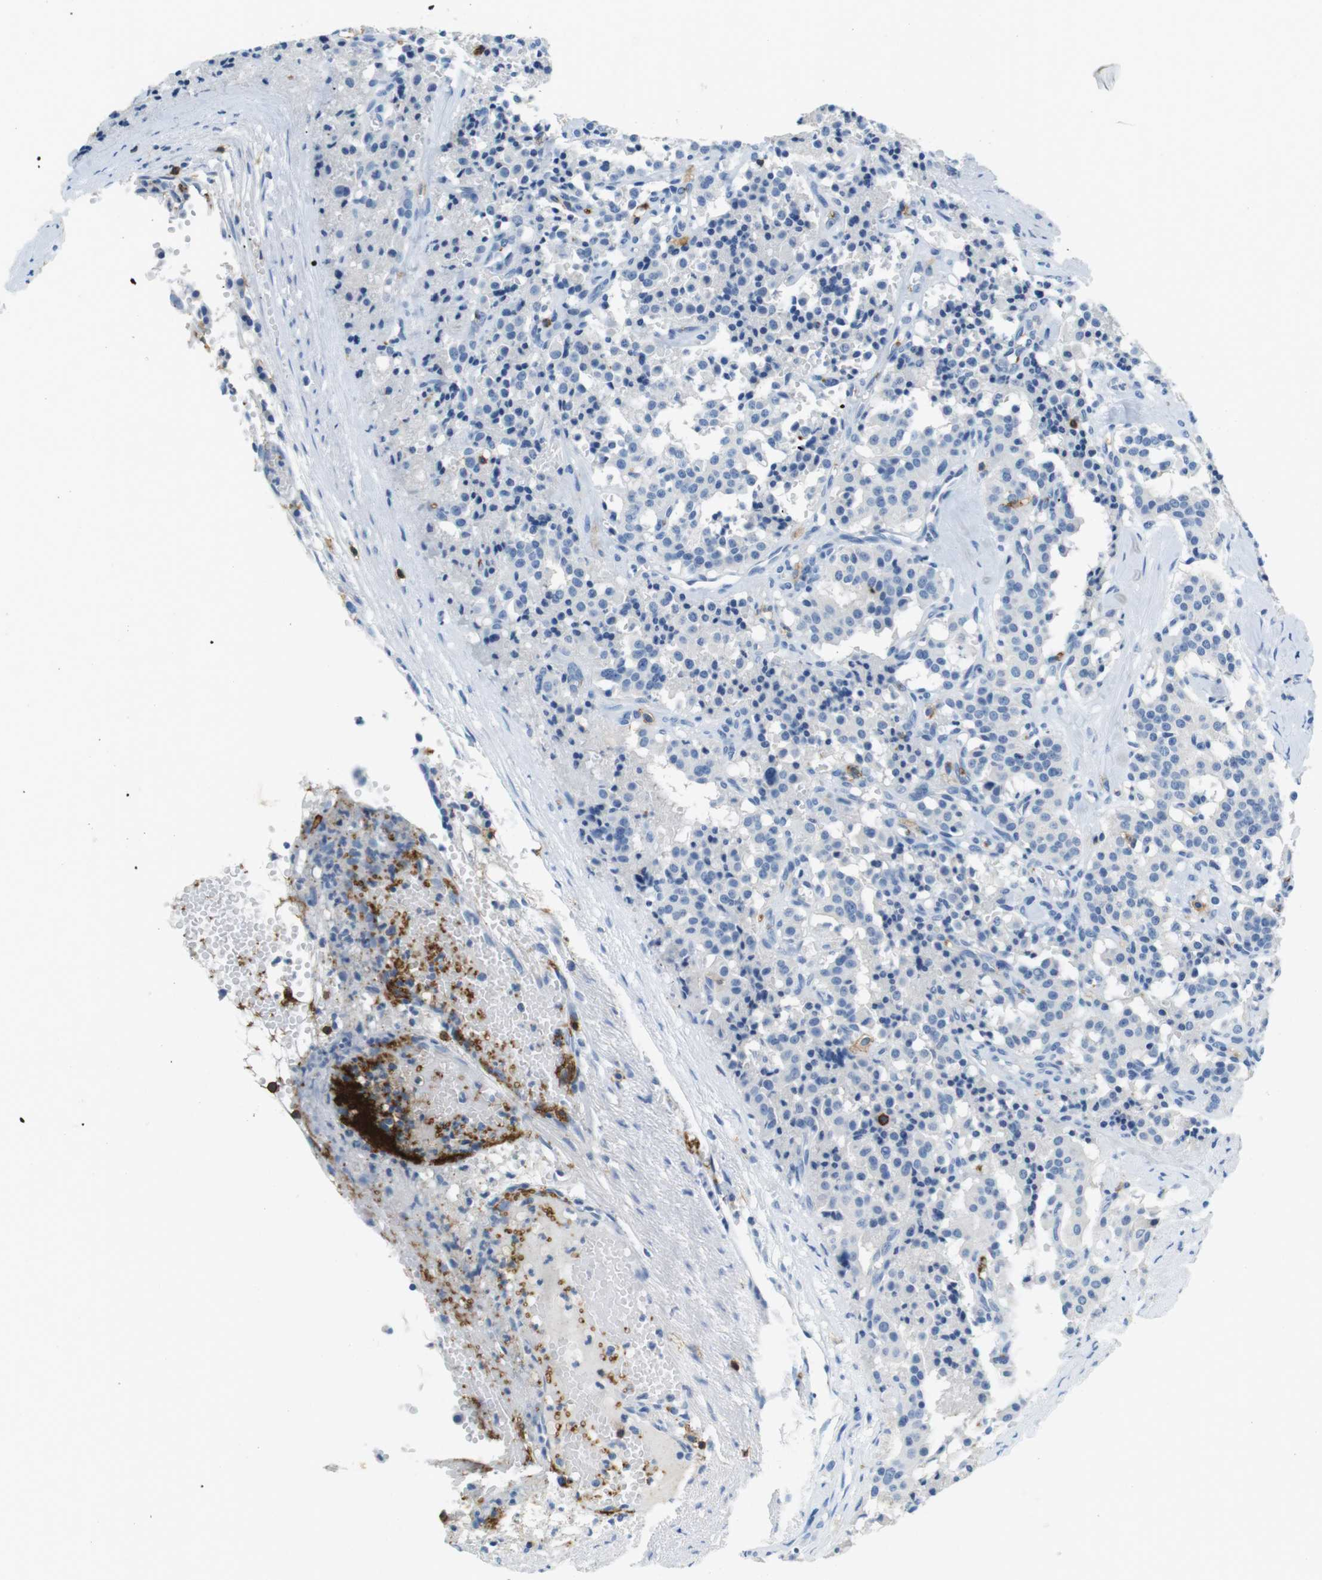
{"staining": {"intensity": "negative", "quantity": "none", "location": "none"}, "tissue": "carcinoid", "cell_type": "Tumor cells", "image_type": "cancer", "snomed": [{"axis": "morphology", "description": "Carcinoid, malignant, NOS"}, {"axis": "topography", "description": "Lung"}], "caption": "A histopathology image of human carcinoid is negative for staining in tumor cells.", "gene": "LAT", "patient": {"sex": "male", "age": 30}}